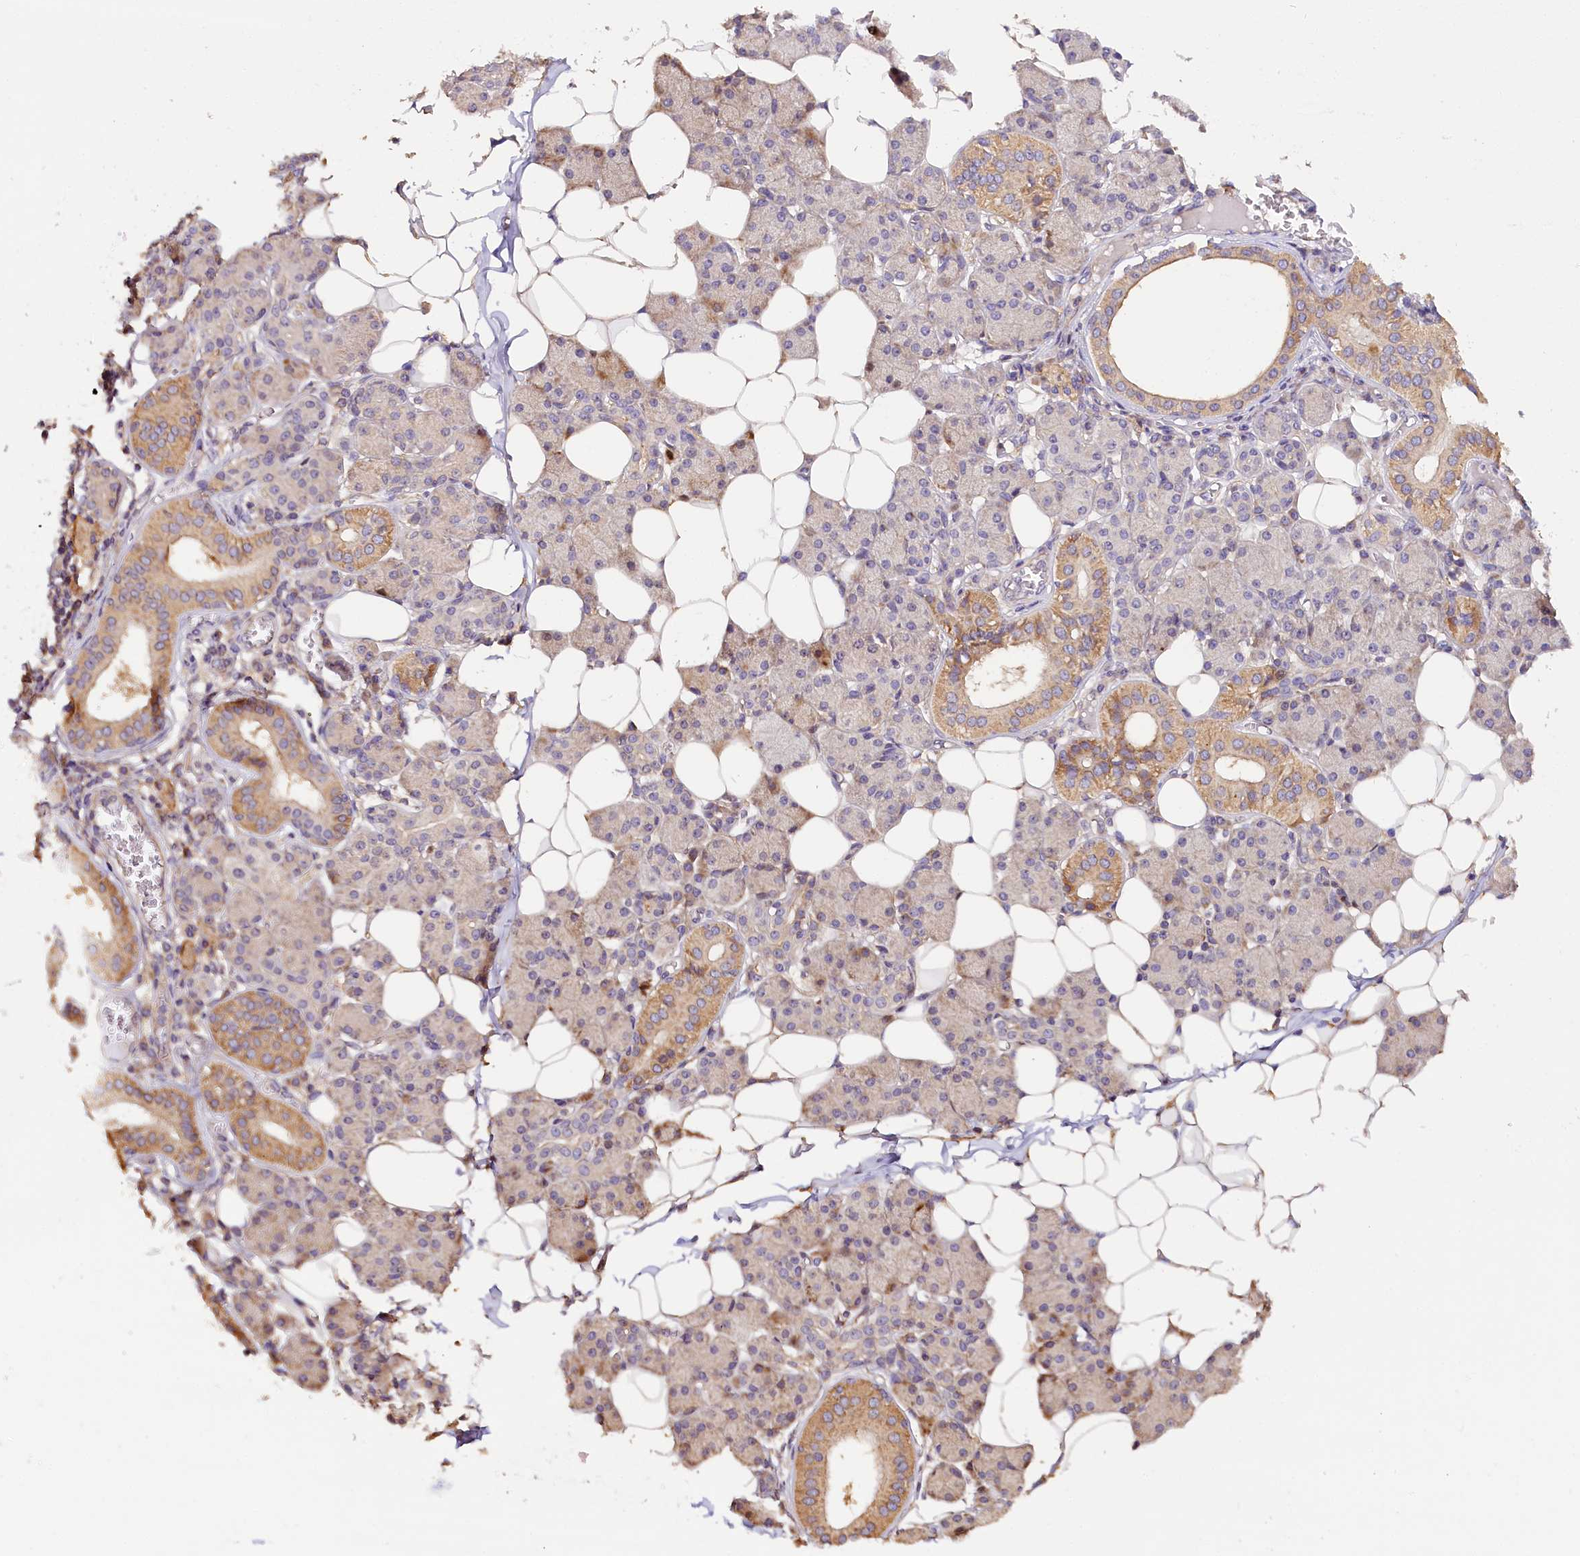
{"staining": {"intensity": "moderate", "quantity": "<25%", "location": "cytoplasmic/membranous"}, "tissue": "salivary gland", "cell_type": "Glandular cells", "image_type": "normal", "snomed": [{"axis": "morphology", "description": "Normal tissue, NOS"}, {"axis": "topography", "description": "Salivary gland"}], "caption": "High-magnification brightfield microscopy of benign salivary gland stained with DAB (3,3'-diaminobenzidine) (brown) and counterstained with hematoxylin (blue). glandular cells exhibit moderate cytoplasmic/membranous expression is seen in about<25% of cells. The staining was performed using DAB (3,3'-diaminobenzidine) to visualize the protein expression in brown, while the nuclei were stained in blue with hematoxylin (Magnification: 20x).", "gene": "KATNB1", "patient": {"sex": "female", "age": 33}}